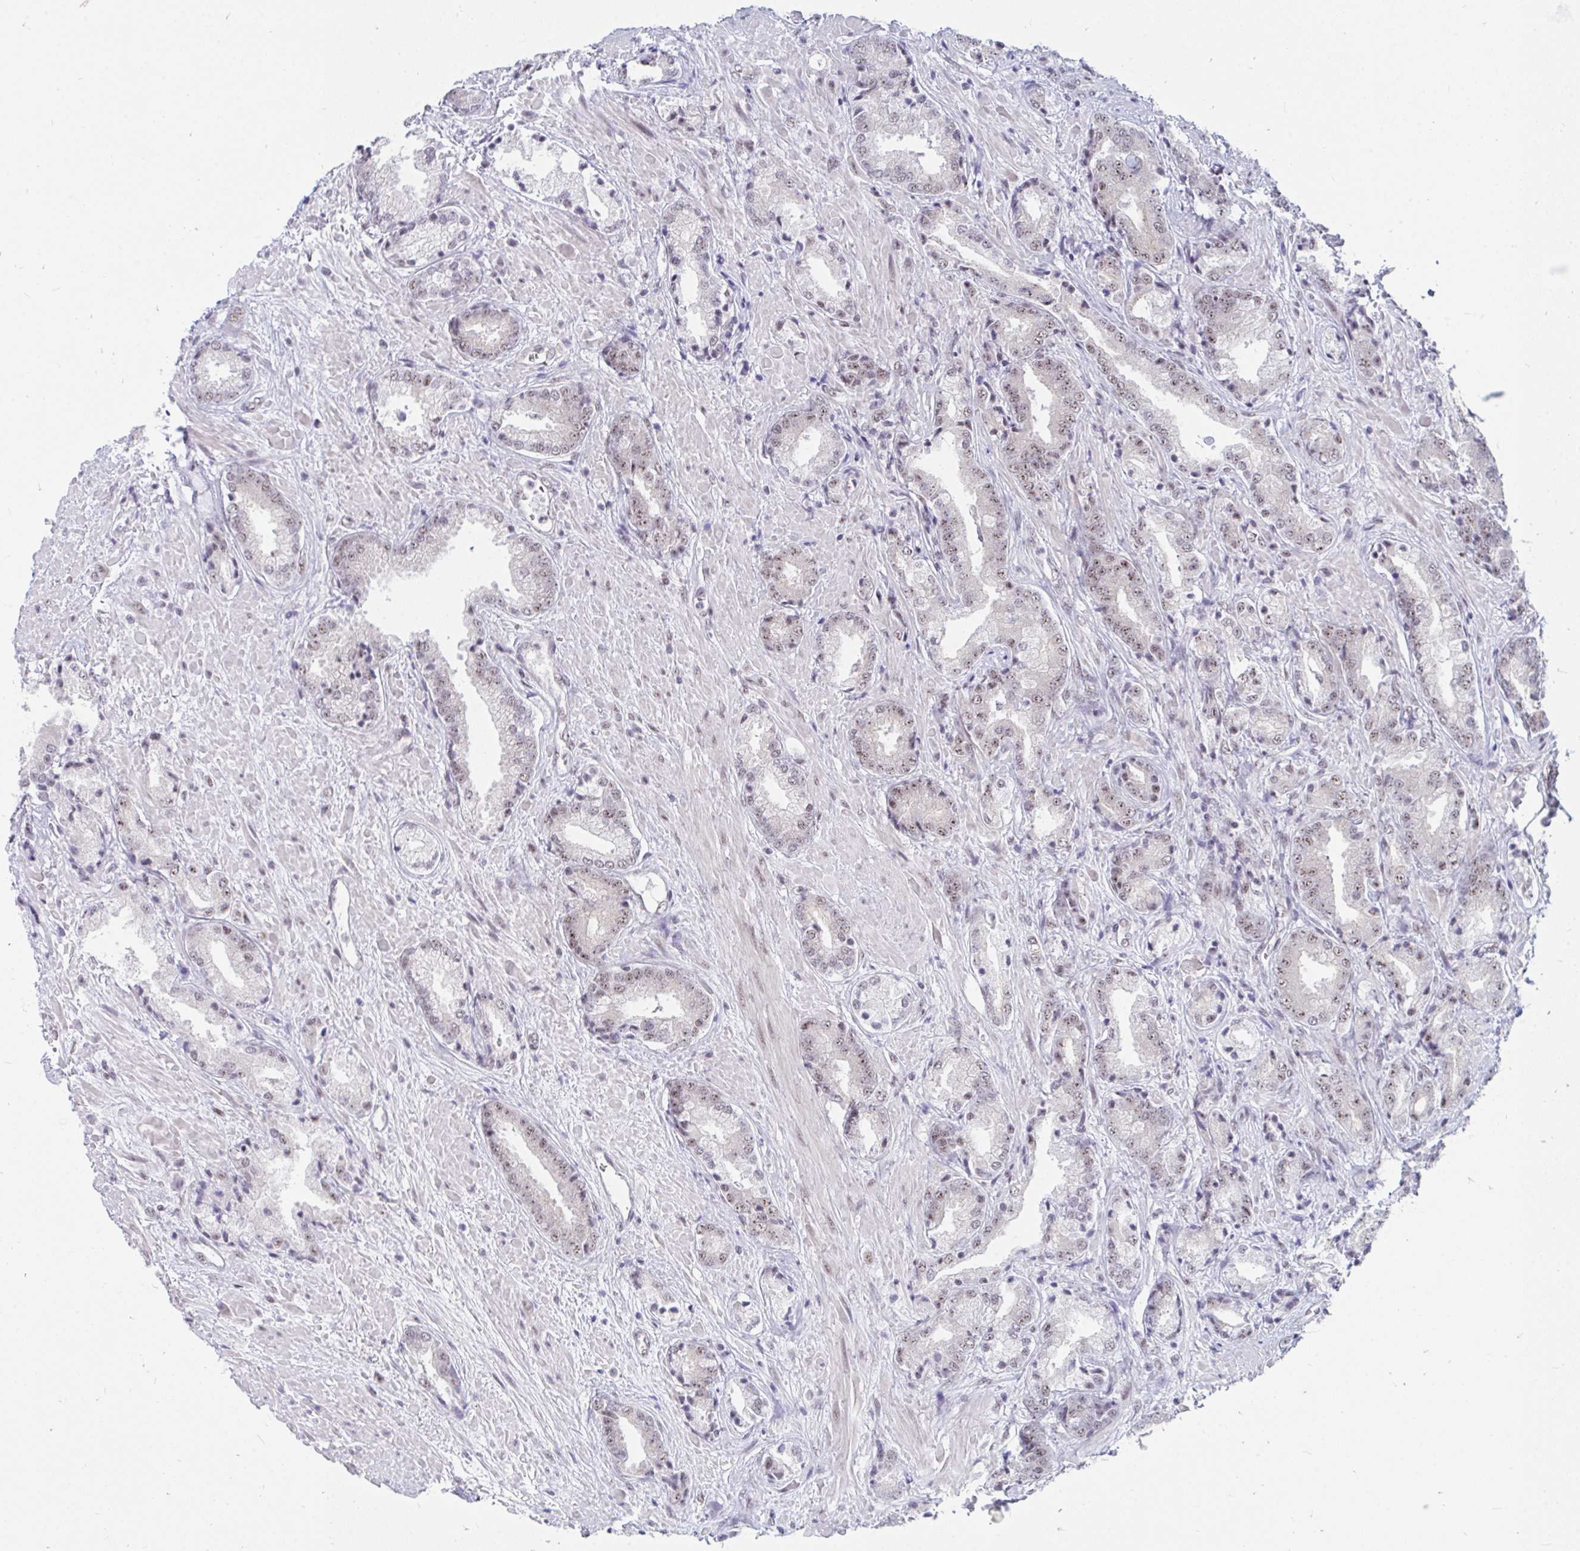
{"staining": {"intensity": "weak", "quantity": "25%-75%", "location": "nuclear"}, "tissue": "prostate cancer", "cell_type": "Tumor cells", "image_type": "cancer", "snomed": [{"axis": "morphology", "description": "Adenocarcinoma, High grade"}, {"axis": "topography", "description": "Prostate"}], "caption": "Prostate cancer stained for a protein demonstrates weak nuclear positivity in tumor cells. The protein is shown in brown color, while the nuclei are stained blue.", "gene": "PRR14", "patient": {"sex": "male", "age": 56}}